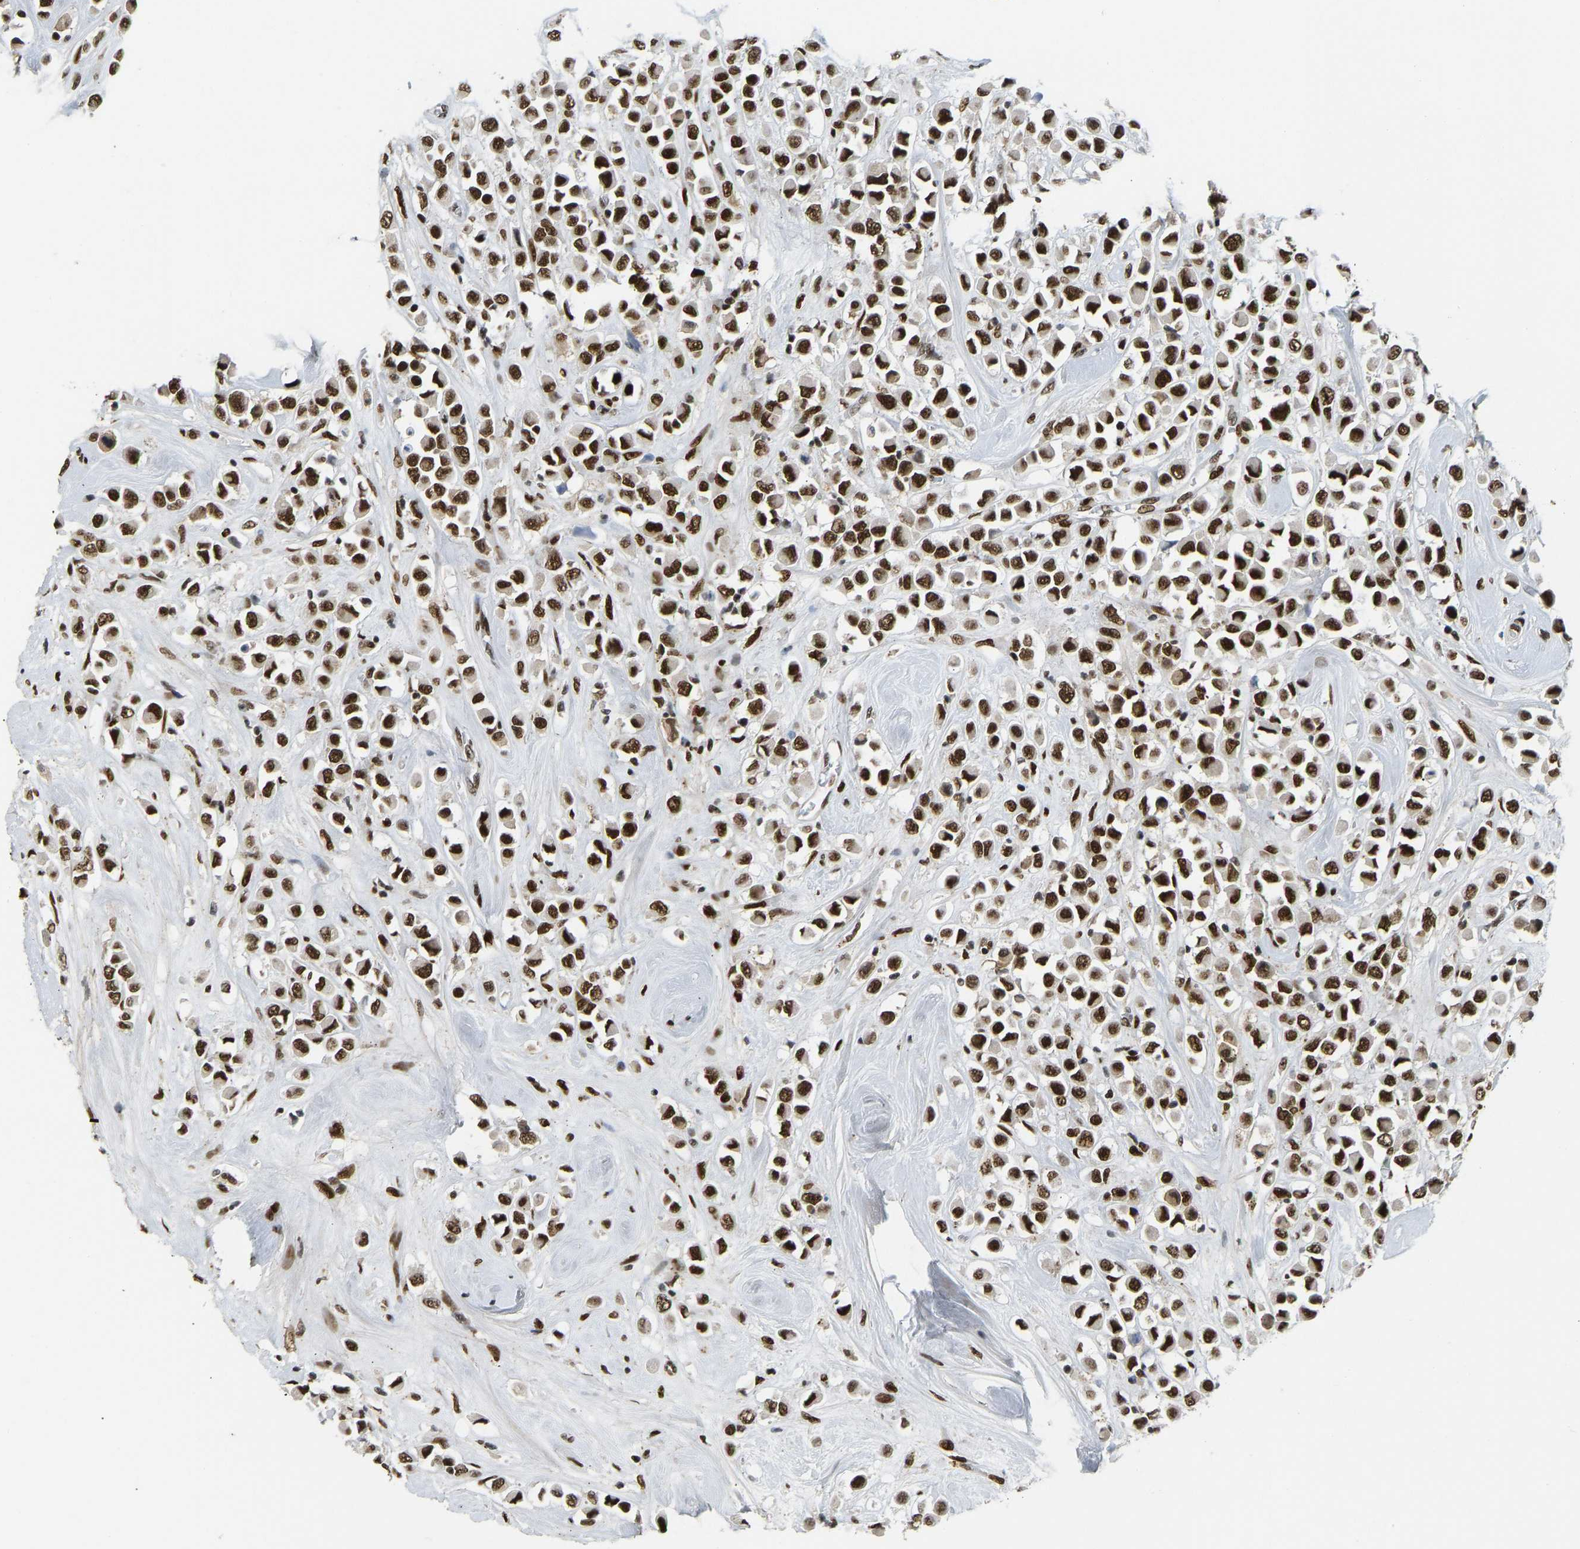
{"staining": {"intensity": "strong", "quantity": ">75%", "location": "nuclear"}, "tissue": "breast cancer", "cell_type": "Tumor cells", "image_type": "cancer", "snomed": [{"axis": "morphology", "description": "Duct carcinoma"}, {"axis": "topography", "description": "Breast"}], "caption": "This photomicrograph exhibits breast cancer stained with IHC to label a protein in brown. The nuclear of tumor cells show strong positivity for the protein. Nuclei are counter-stained blue.", "gene": "FOXK1", "patient": {"sex": "female", "age": 61}}